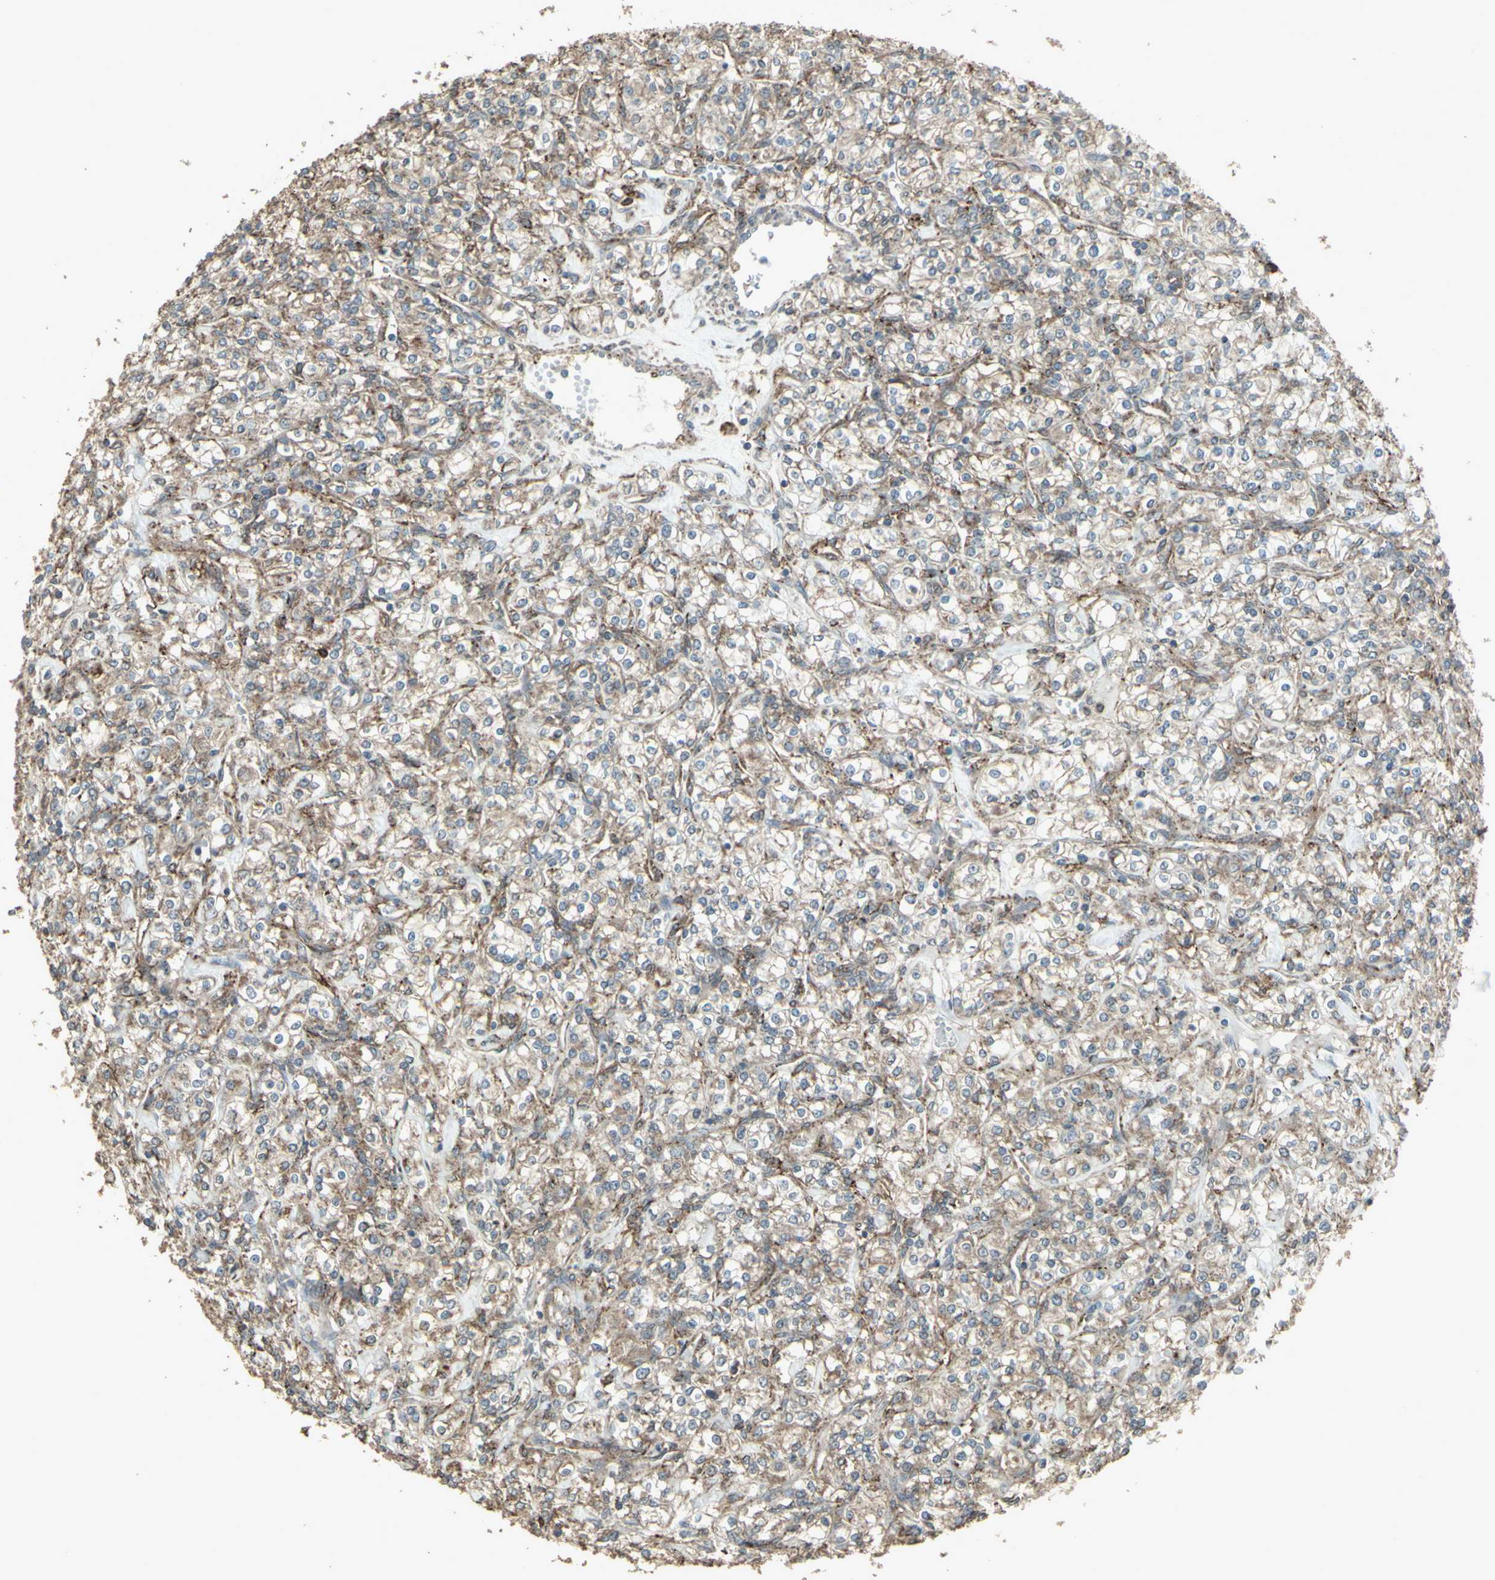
{"staining": {"intensity": "moderate", "quantity": "25%-75%", "location": "cytoplasmic/membranous"}, "tissue": "renal cancer", "cell_type": "Tumor cells", "image_type": "cancer", "snomed": [{"axis": "morphology", "description": "Adenocarcinoma, NOS"}, {"axis": "topography", "description": "Kidney"}], "caption": "The image exhibits immunohistochemical staining of renal cancer. There is moderate cytoplasmic/membranous expression is identified in approximately 25%-75% of tumor cells.", "gene": "SMO", "patient": {"sex": "male", "age": 77}}